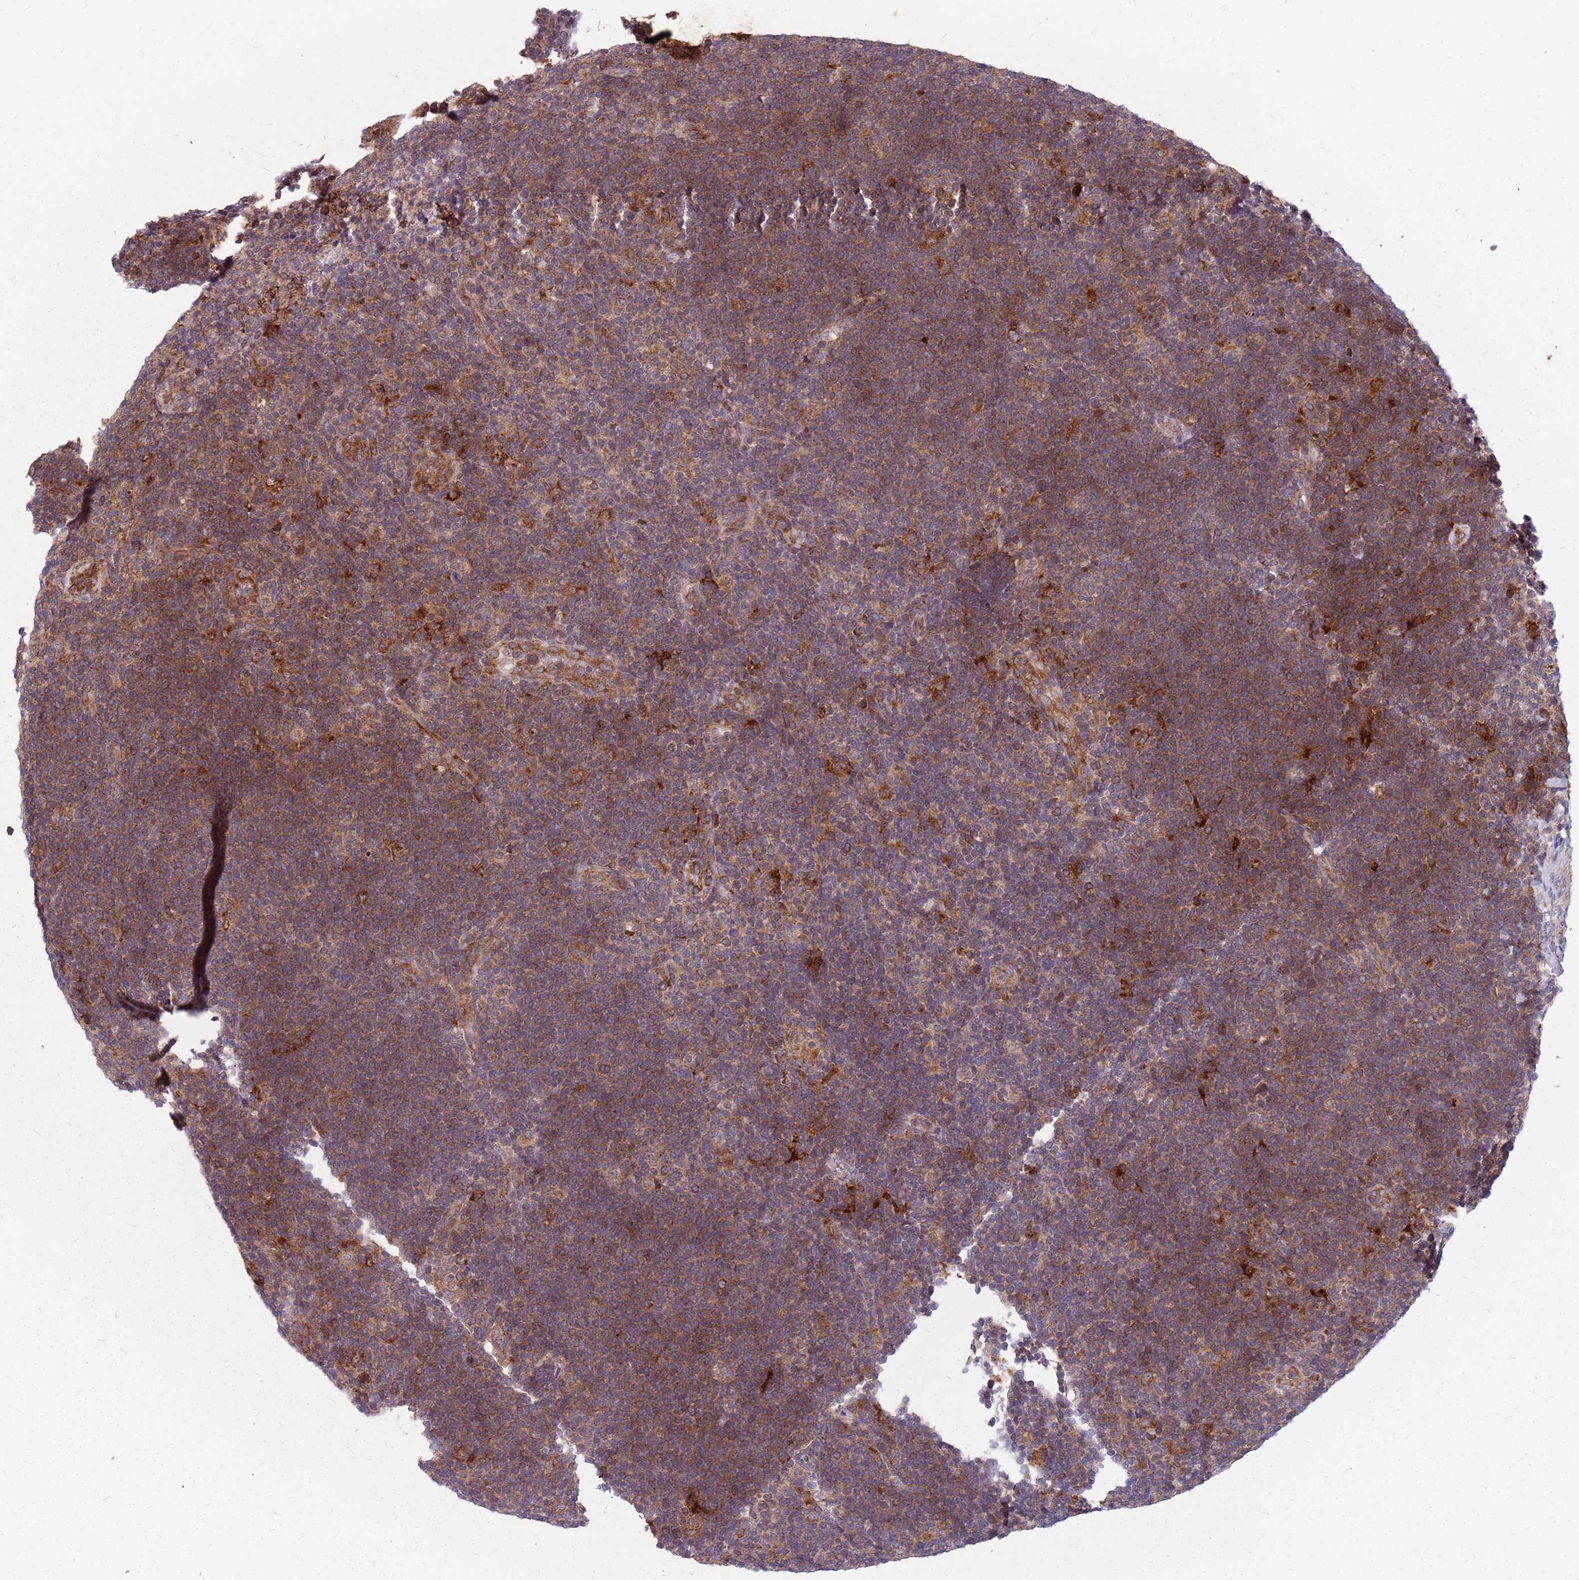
{"staining": {"intensity": "moderate", "quantity": ">75%", "location": "cytoplasmic/membranous"}, "tissue": "lymphoma", "cell_type": "Tumor cells", "image_type": "cancer", "snomed": [{"axis": "morphology", "description": "Hodgkin's disease, NOS"}, {"axis": "topography", "description": "Lymph node"}], "caption": "Immunohistochemical staining of human Hodgkin's disease demonstrates medium levels of moderate cytoplasmic/membranous positivity in about >75% of tumor cells.", "gene": "NME4", "patient": {"sex": "female", "age": 57}}